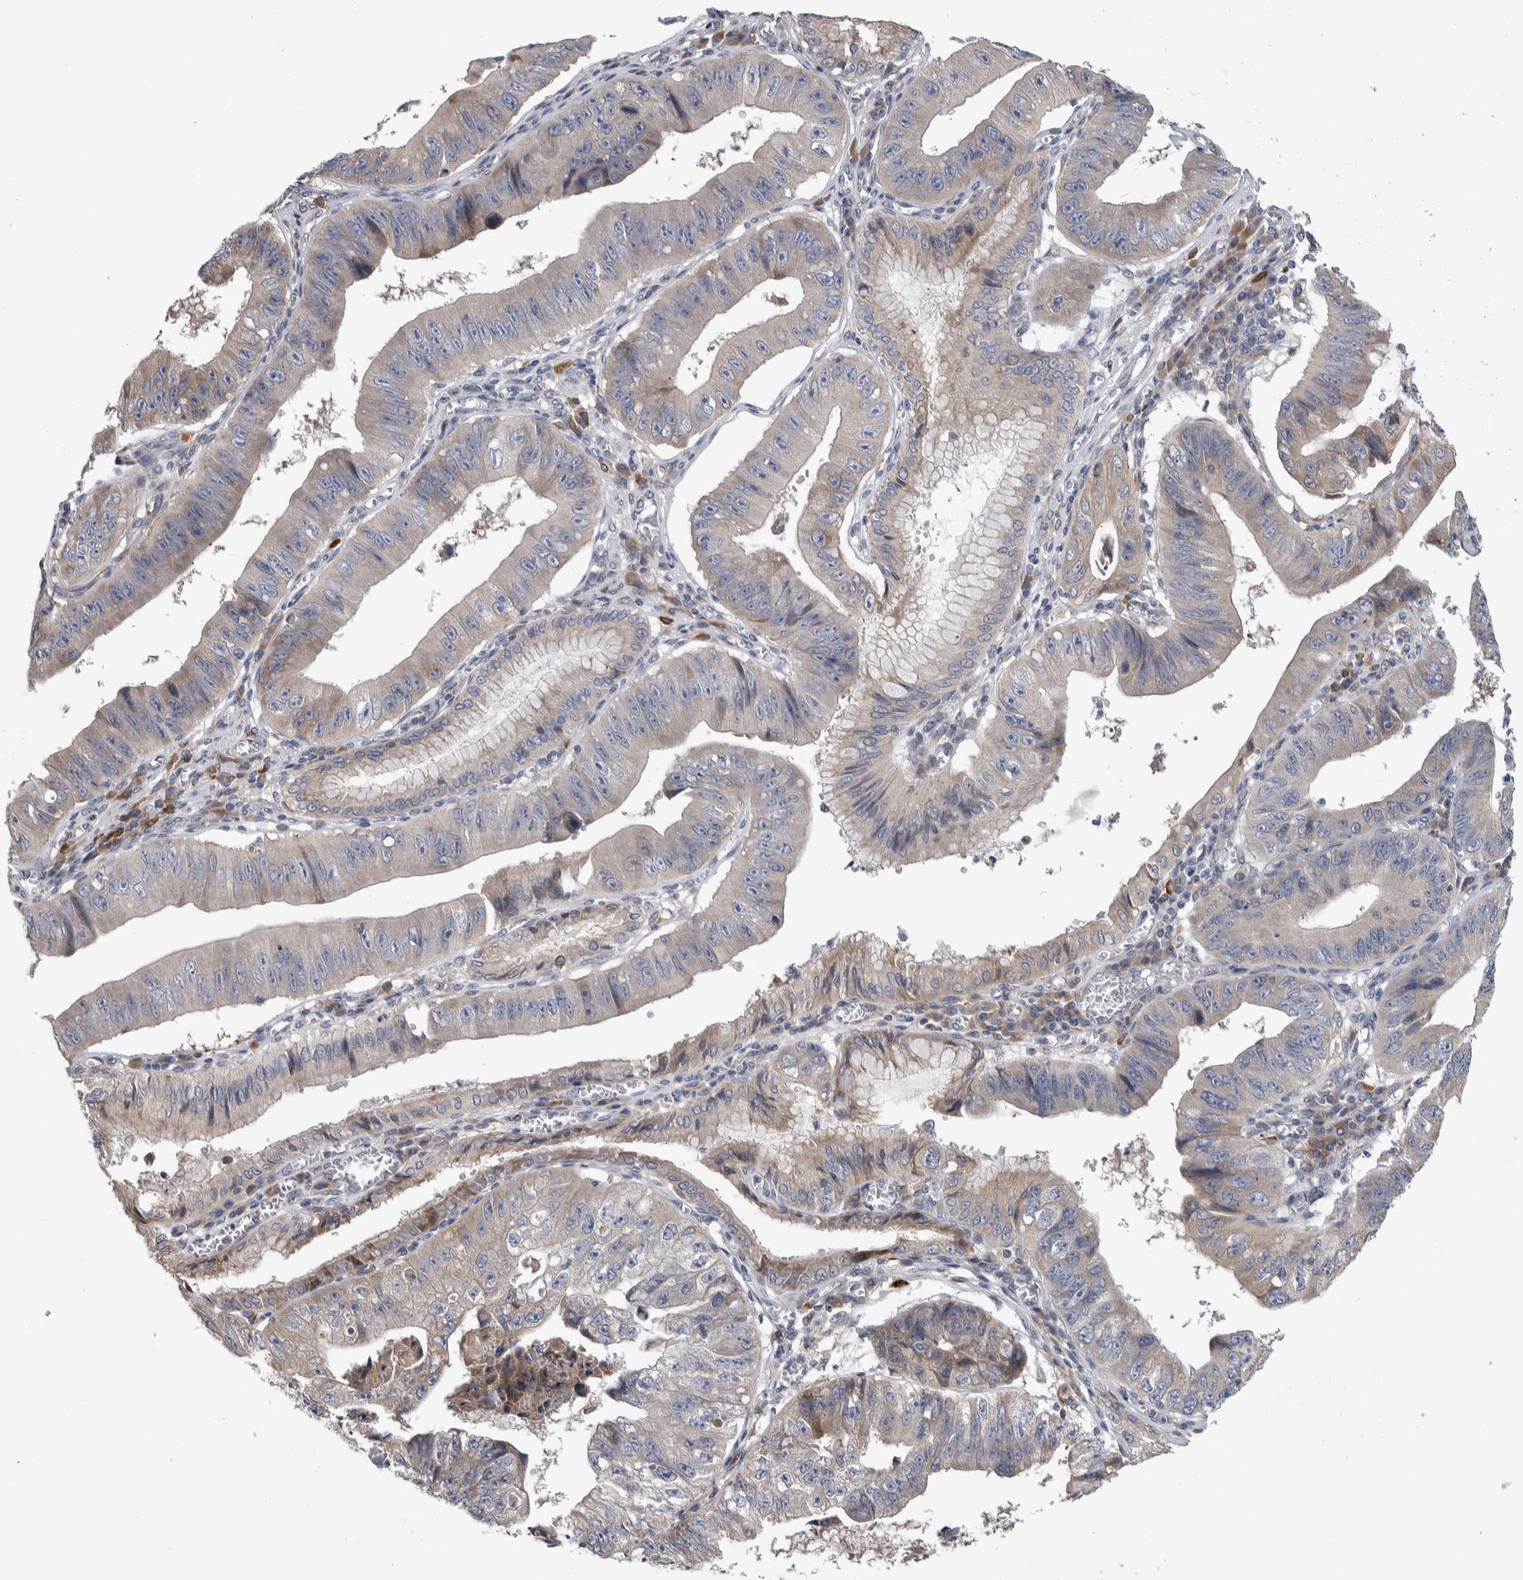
{"staining": {"intensity": "weak", "quantity": ">75%", "location": "cytoplasmic/membranous"}, "tissue": "stomach cancer", "cell_type": "Tumor cells", "image_type": "cancer", "snomed": [{"axis": "morphology", "description": "Adenocarcinoma, NOS"}, {"axis": "topography", "description": "Stomach"}], "caption": "Immunohistochemistry (IHC) image of human stomach cancer (adenocarcinoma) stained for a protein (brown), which reveals low levels of weak cytoplasmic/membranous positivity in approximately >75% of tumor cells.", "gene": "IBTK", "patient": {"sex": "male", "age": 59}}